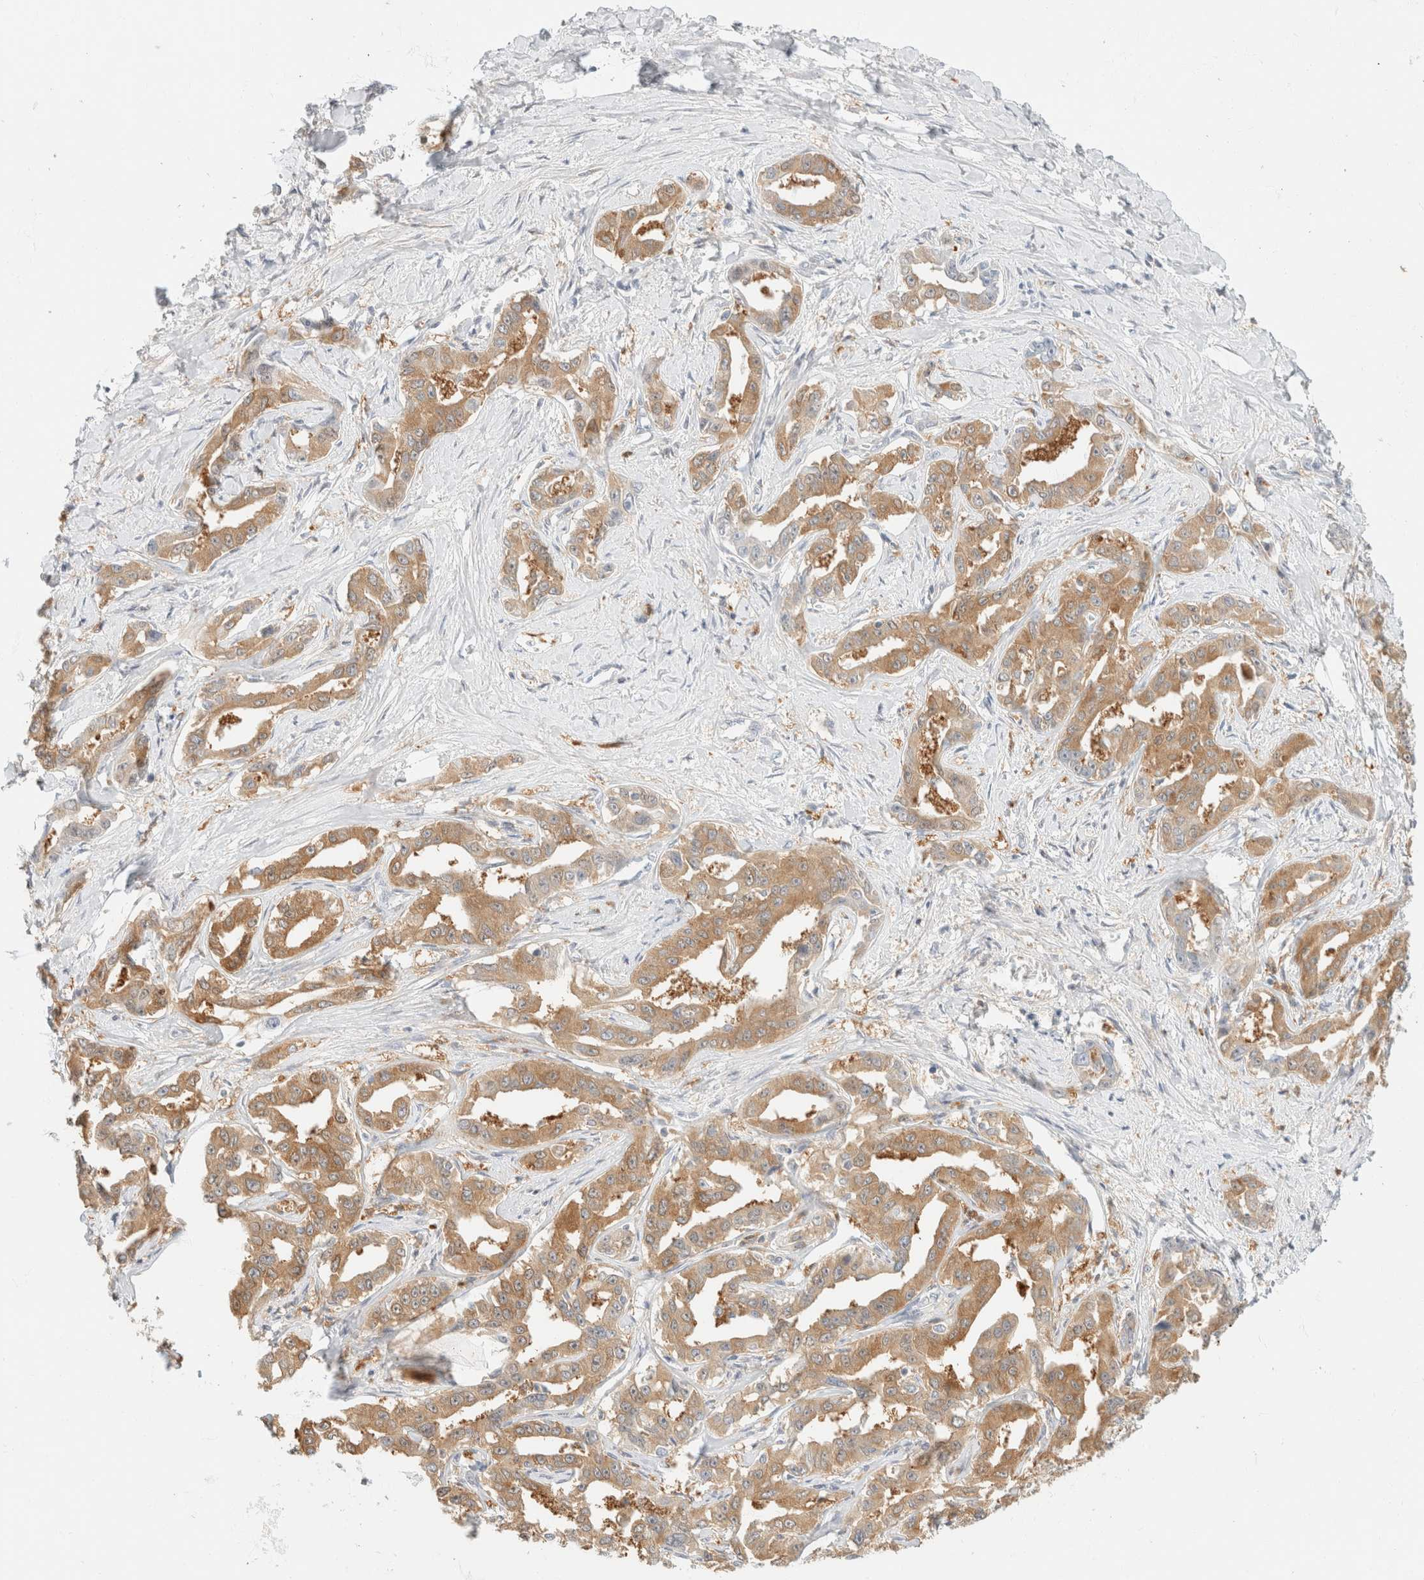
{"staining": {"intensity": "moderate", "quantity": ">75%", "location": "cytoplasmic/membranous"}, "tissue": "liver cancer", "cell_type": "Tumor cells", "image_type": "cancer", "snomed": [{"axis": "morphology", "description": "Cholangiocarcinoma"}, {"axis": "topography", "description": "Liver"}], "caption": "Brown immunohistochemical staining in human liver cancer (cholangiocarcinoma) shows moderate cytoplasmic/membranous expression in approximately >75% of tumor cells.", "gene": "GPI", "patient": {"sex": "male", "age": 59}}